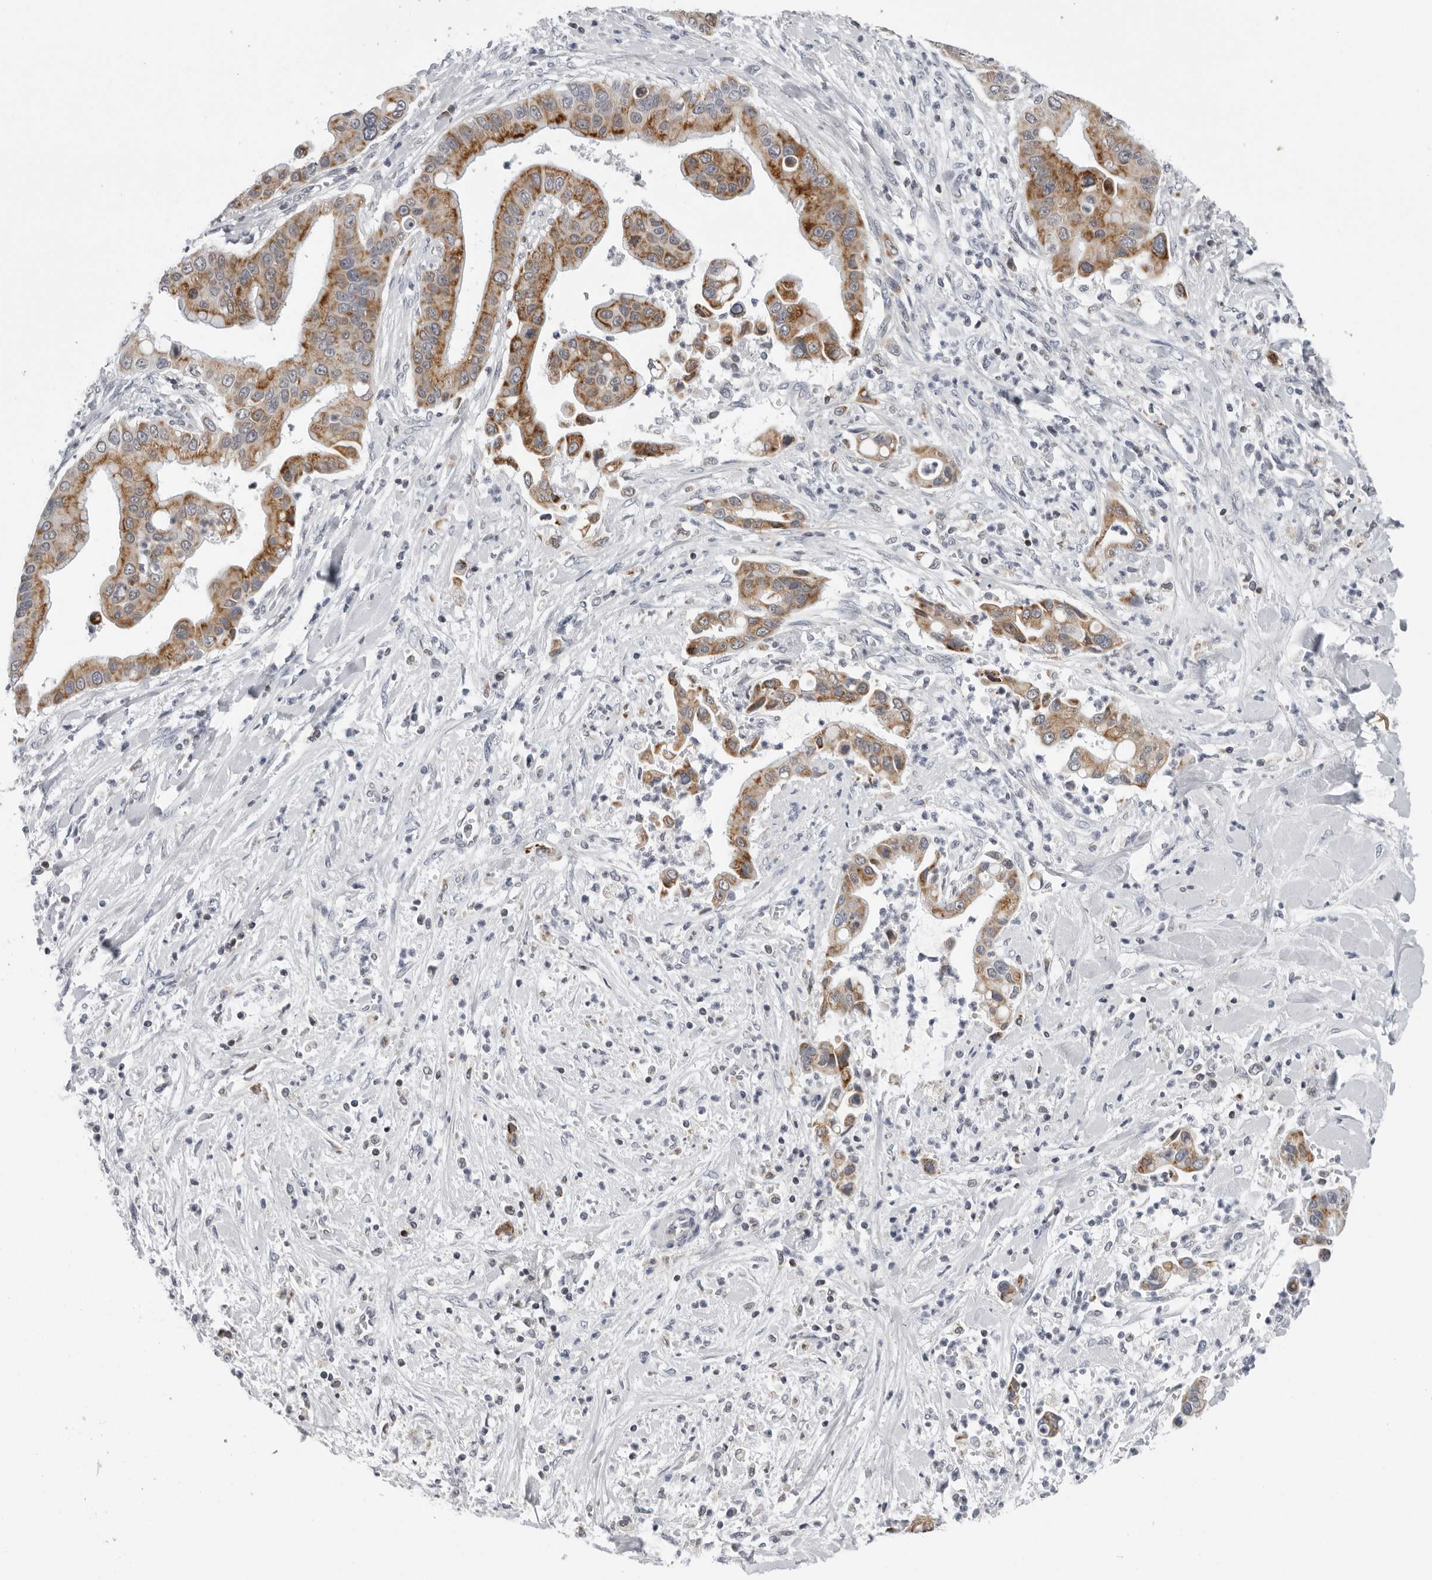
{"staining": {"intensity": "moderate", "quantity": ">75%", "location": "cytoplasmic/membranous"}, "tissue": "liver cancer", "cell_type": "Tumor cells", "image_type": "cancer", "snomed": [{"axis": "morphology", "description": "Cholangiocarcinoma"}, {"axis": "topography", "description": "Liver"}], "caption": "This histopathology image demonstrates liver cancer (cholangiocarcinoma) stained with IHC to label a protein in brown. The cytoplasmic/membranous of tumor cells show moderate positivity for the protein. Nuclei are counter-stained blue.", "gene": "CPT2", "patient": {"sex": "female", "age": 54}}